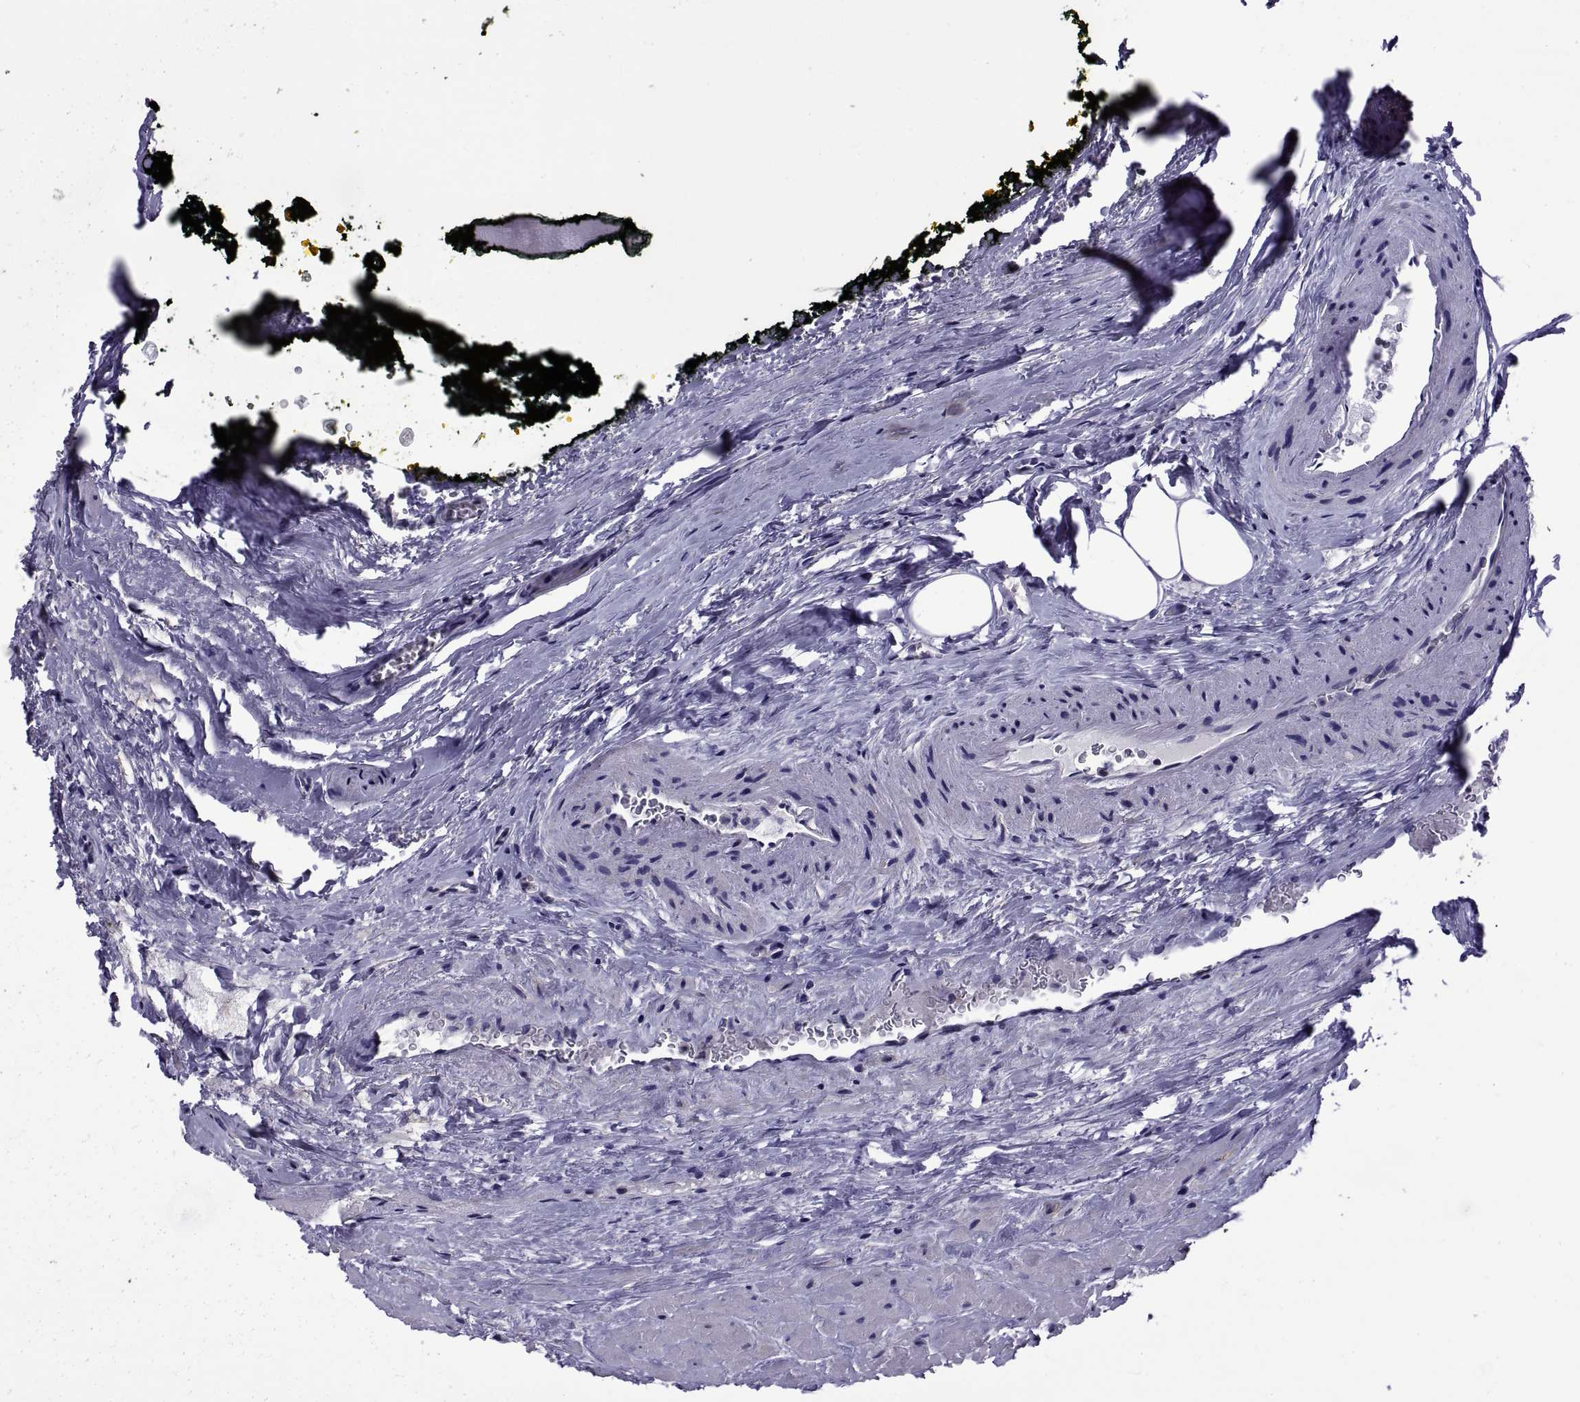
{"staining": {"intensity": "negative", "quantity": "none", "location": "none"}, "tissue": "prostate cancer", "cell_type": "Tumor cells", "image_type": "cancer", "snomed": [{"axis": "morphology", "description": "Adenocarcinoma, NOS"}, {"axis": "morphology", "description": "Adenocarcinoma, High grade"}, {"axis": "topography", "description": "Prostate"}], "caption": "IHC micrograph of human prostate cancer stained for a protein (brown), which demonstrates no staining in tumor cells.", "gene": "TMC3", "patient": {"sex": "male", "age": 62}}